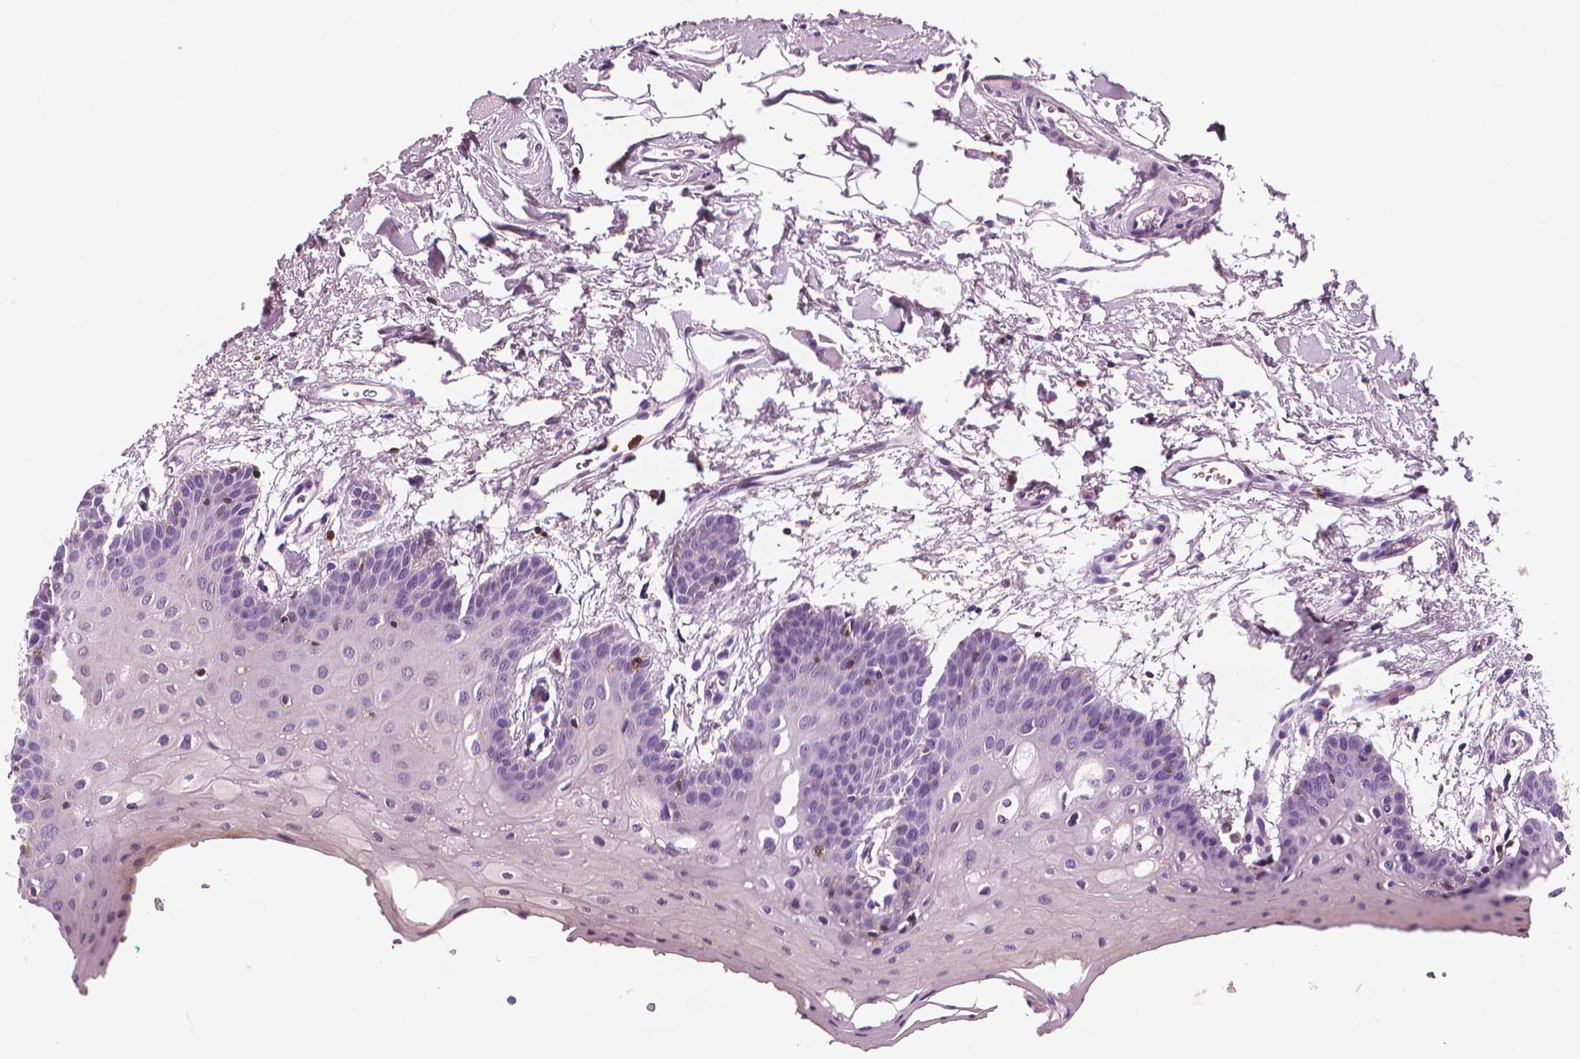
{"staining": {"intensity": "negative", "quantity": "none", "location": "none"}, "tissue": "oral mucosa", "cell_type": "Squamous epithelial cells", "image_type": "normal", "snomed": [{"axis": "morphology", "description": "Normal tissue, NOS"}, {"axis": "morphology", "description": "Squamous cell carcinoma, NOS"}, {"axis": "topography", "description": "Oral tissue"}, {"axis": "topography", "description": "Head-Neck"}], "caption": "High power microscopy histopathology image of an immunohistochemistry (IHC) image of unremarkable oral mucosa, revealing no significant staining in squamous epithelial cells. (Brightfield microscopy of DAB immunohistochemistry (IHC) at high magnification).", "gene": "PTPRC", "patient": {"sex": "female", "age": 50}}